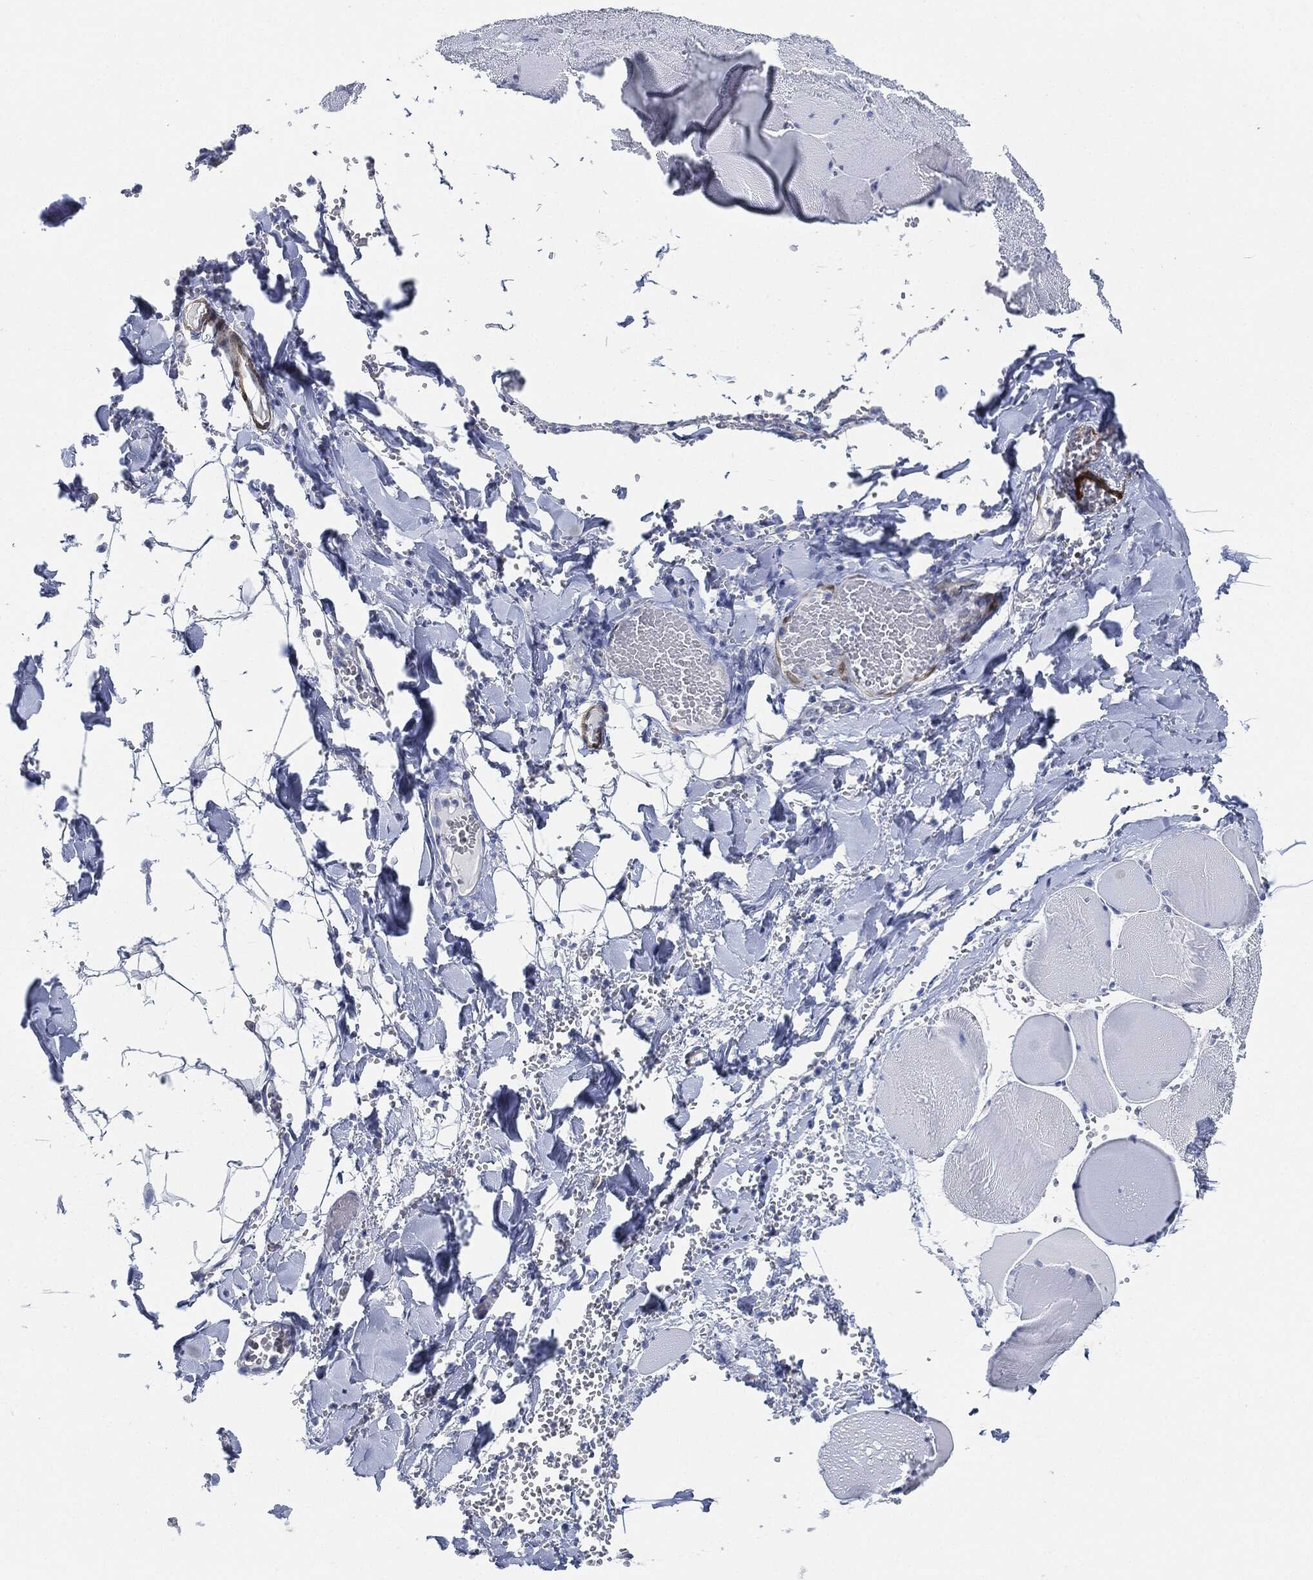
{"staining": {"intensity": "negative", "quantity": "none", "location": "none"}, "tissue": "skeletal muscle", "cell_type": "Myocytes", "image_type": "normal", "snomed": [{"axis": "morphology", "description": "Normal tissue, NOS"}, {"axis": "morphology", "description": "Malignant melanoma, Metastatic site"}, {"axis": "topography", "description": "Skeletal muscle"}], "caption": "Skeletal muscle stained for a protein using immunohistochemistry displays no positivity myocytes.", "gene": "TAGLN", "patient": {"sex": "male", "age": 50}}